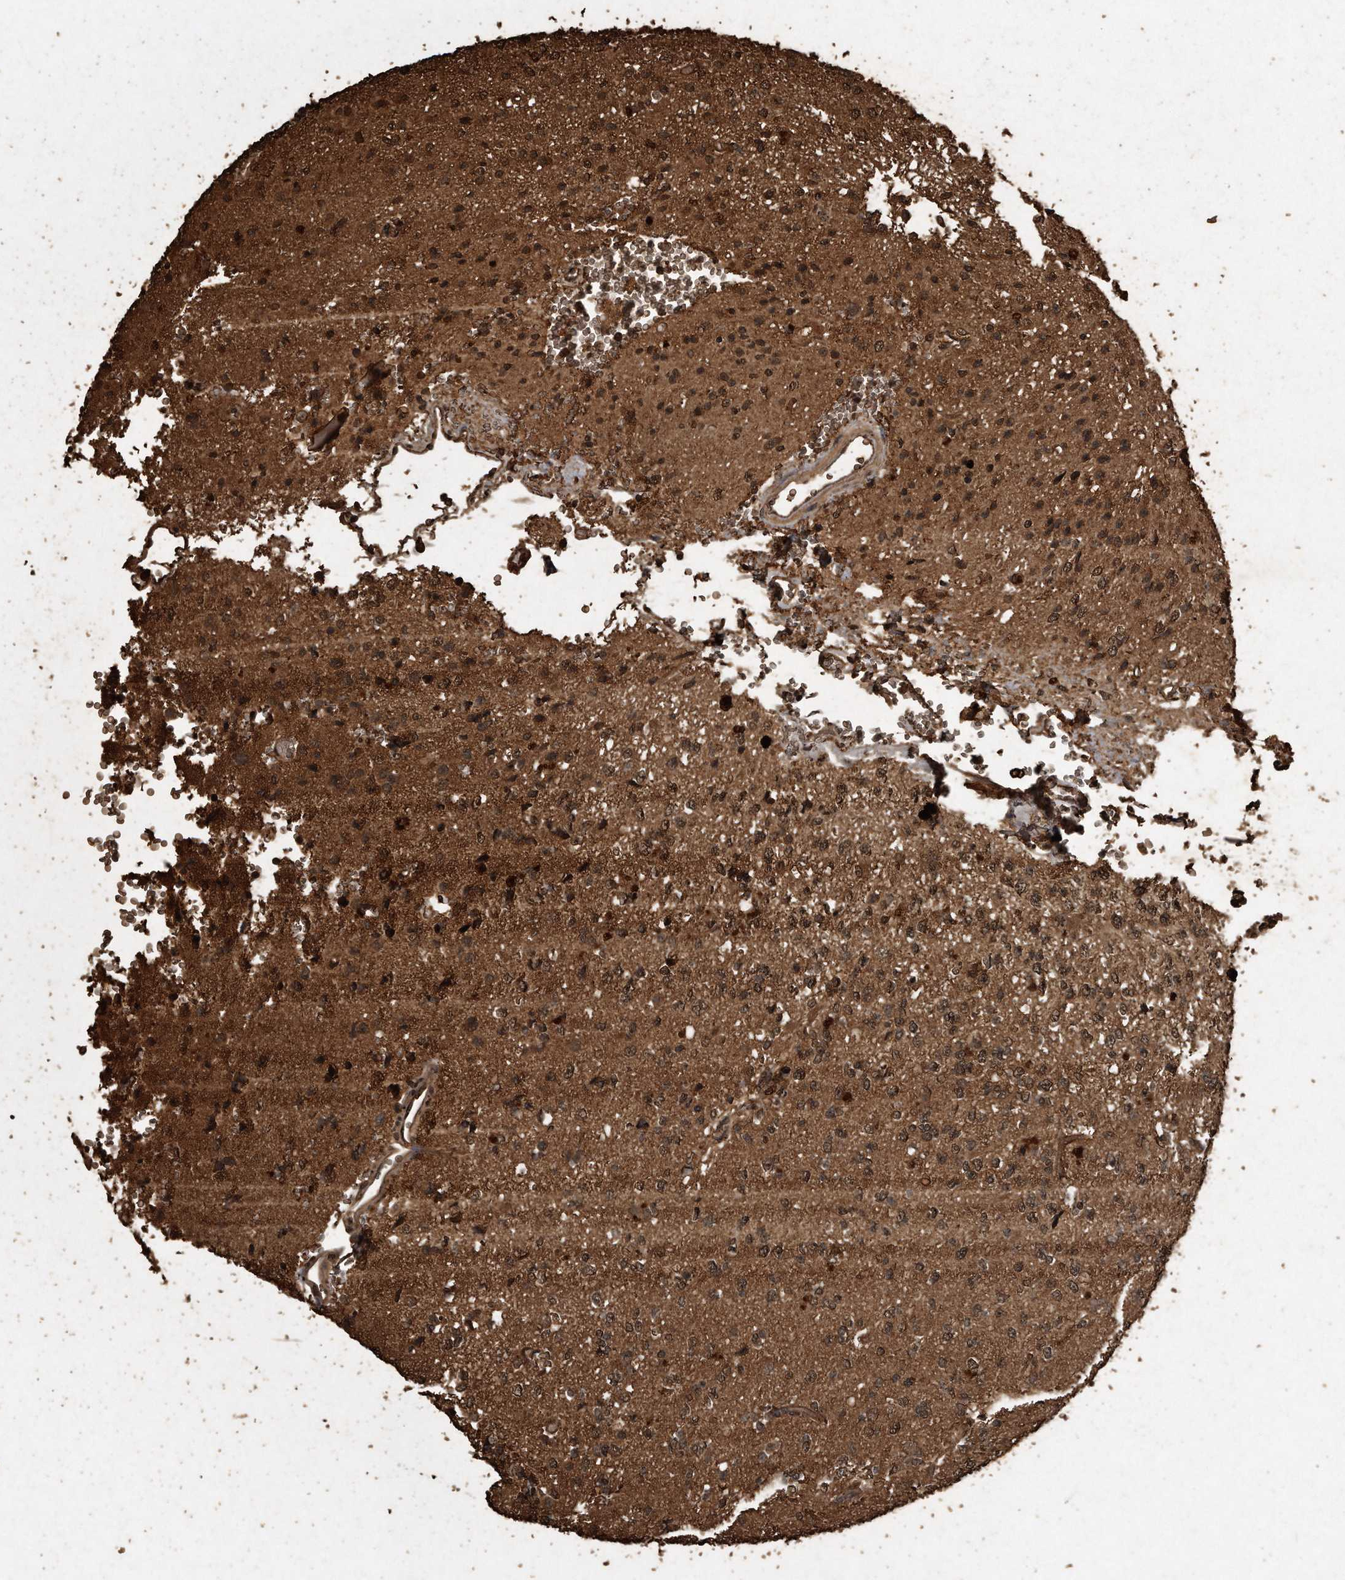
{"staining": {"intensity": "moderate", "quantity": ">75%", "location": "cytoplasmic/membranous,nuclear"}, "tissue": "glioma", "cell_type": "Tumor cells", "image_type": "cancer", "snomed": [{"axis": "morphology", "description": "Glioma, malignant, High grade"}, {"axis": "topography", "description": "pancreas cauda"}], "caption": "Approximately >75% of tumor cells in high-grade glioma (malignant) reveal moderate cytoplasmic/membranous and nuclear protein positivity as visualized by brown immunohistochemical staining.", "gene": "CFLAR", "patient": {"sex": "male", "age": 60}}